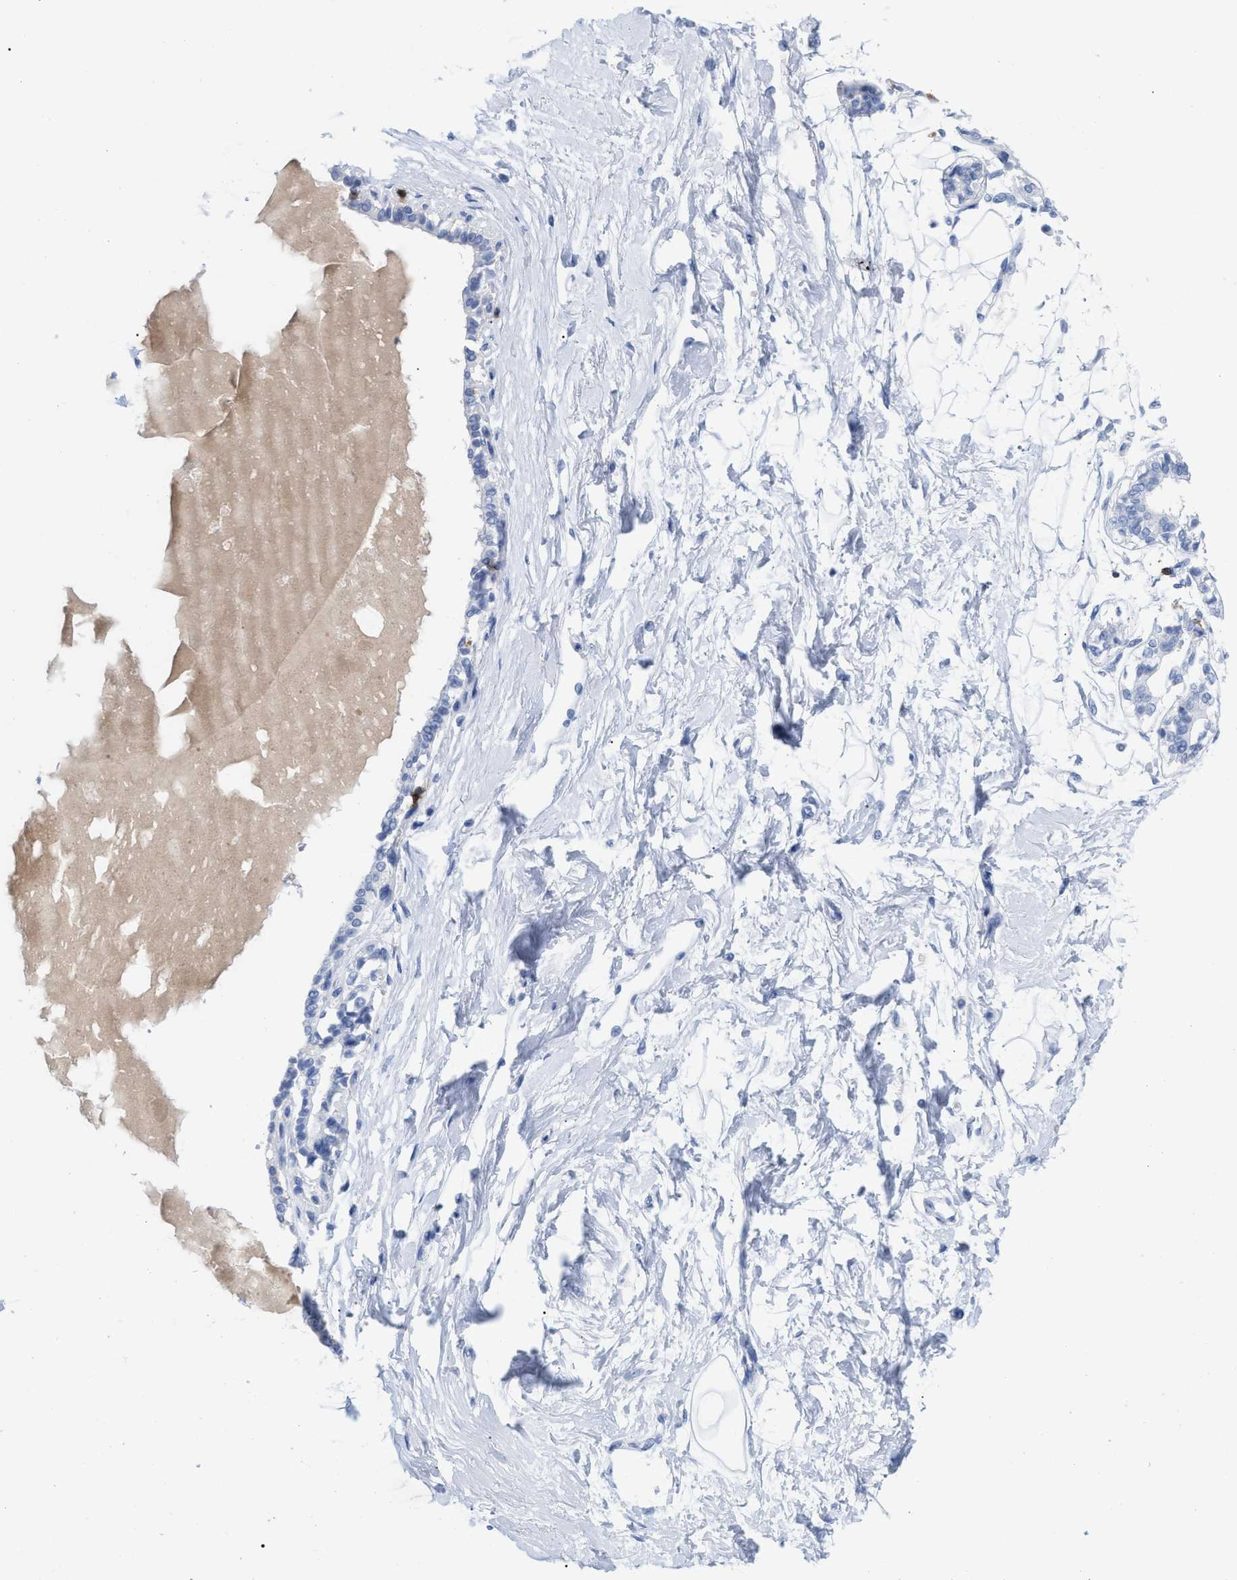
{"staining": {"intensity": "negative", "quantity": "none", "location": "none"}, "tissue": "breast", "cell_type": "Adipocytes", "image_type": "normal", "snomed": [{"axis": "morphology", "description": "Normal tissue, NOS"}, {"axis": "topography", "description": "Breast"}], "caption": "The immunohistochemistry (IHC) micrograph has no significant expression in adipocytes of breast.", "gene": "CD5", "patient": {"sex": "female", "age": 45}}